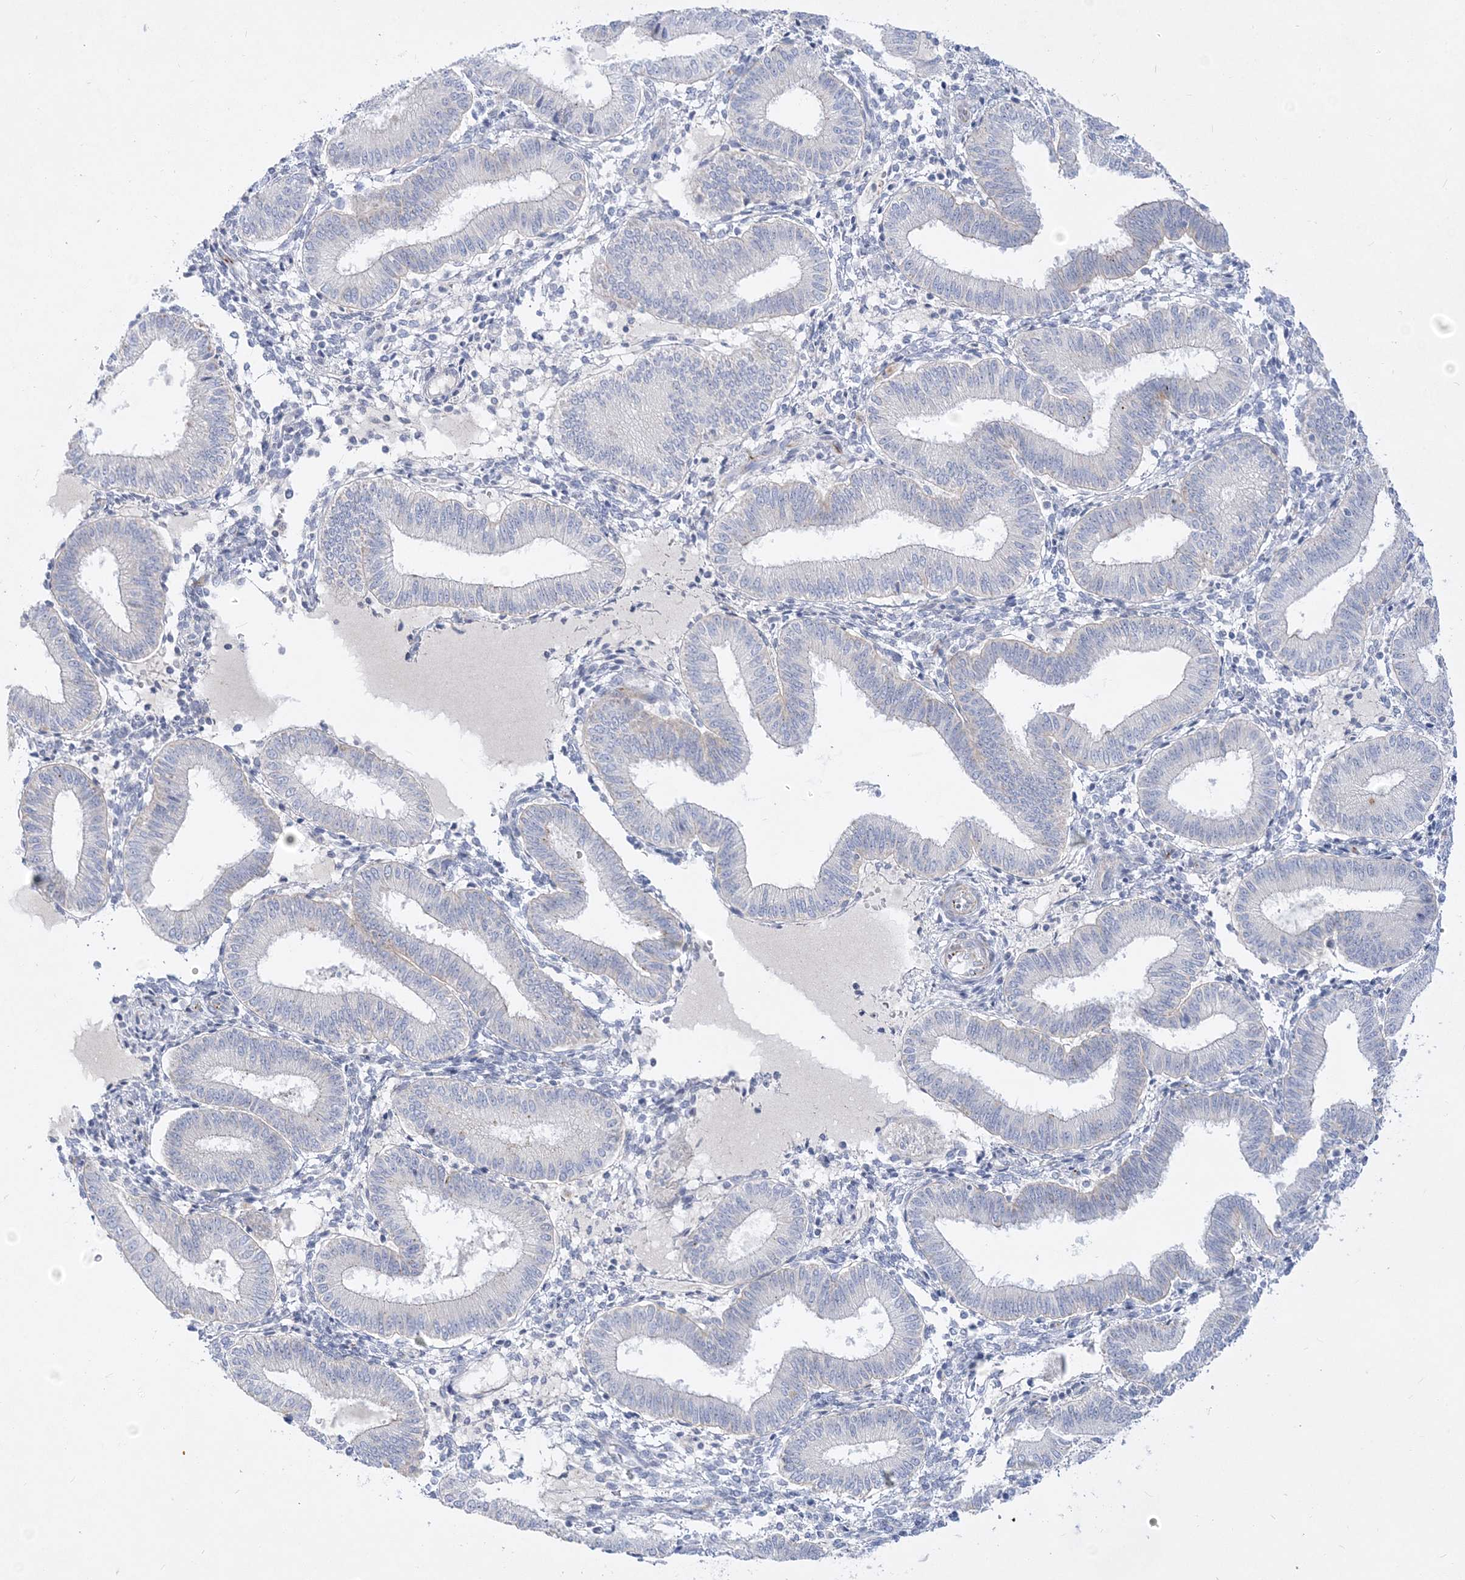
{"staining": {"intensity": "negative", "quantity": "none", "location": "none"}, "tissue": "endometrium", "cell_type": "Cells in endometrial stroma", "image_type": "normal", "snomed": [{"axis": "morphology", "description": "Normal tissue, NOS"}, {"axis": "topography", "description": "Endometrium"}], "caption": "High power microscopy histopathology image of an immunohistochemistry image of benign endometrium, revealing no significant expression in cells in endometrial stroma.", "gene": "GPAT2", "patient": {"sex": "female", "age": 39}}